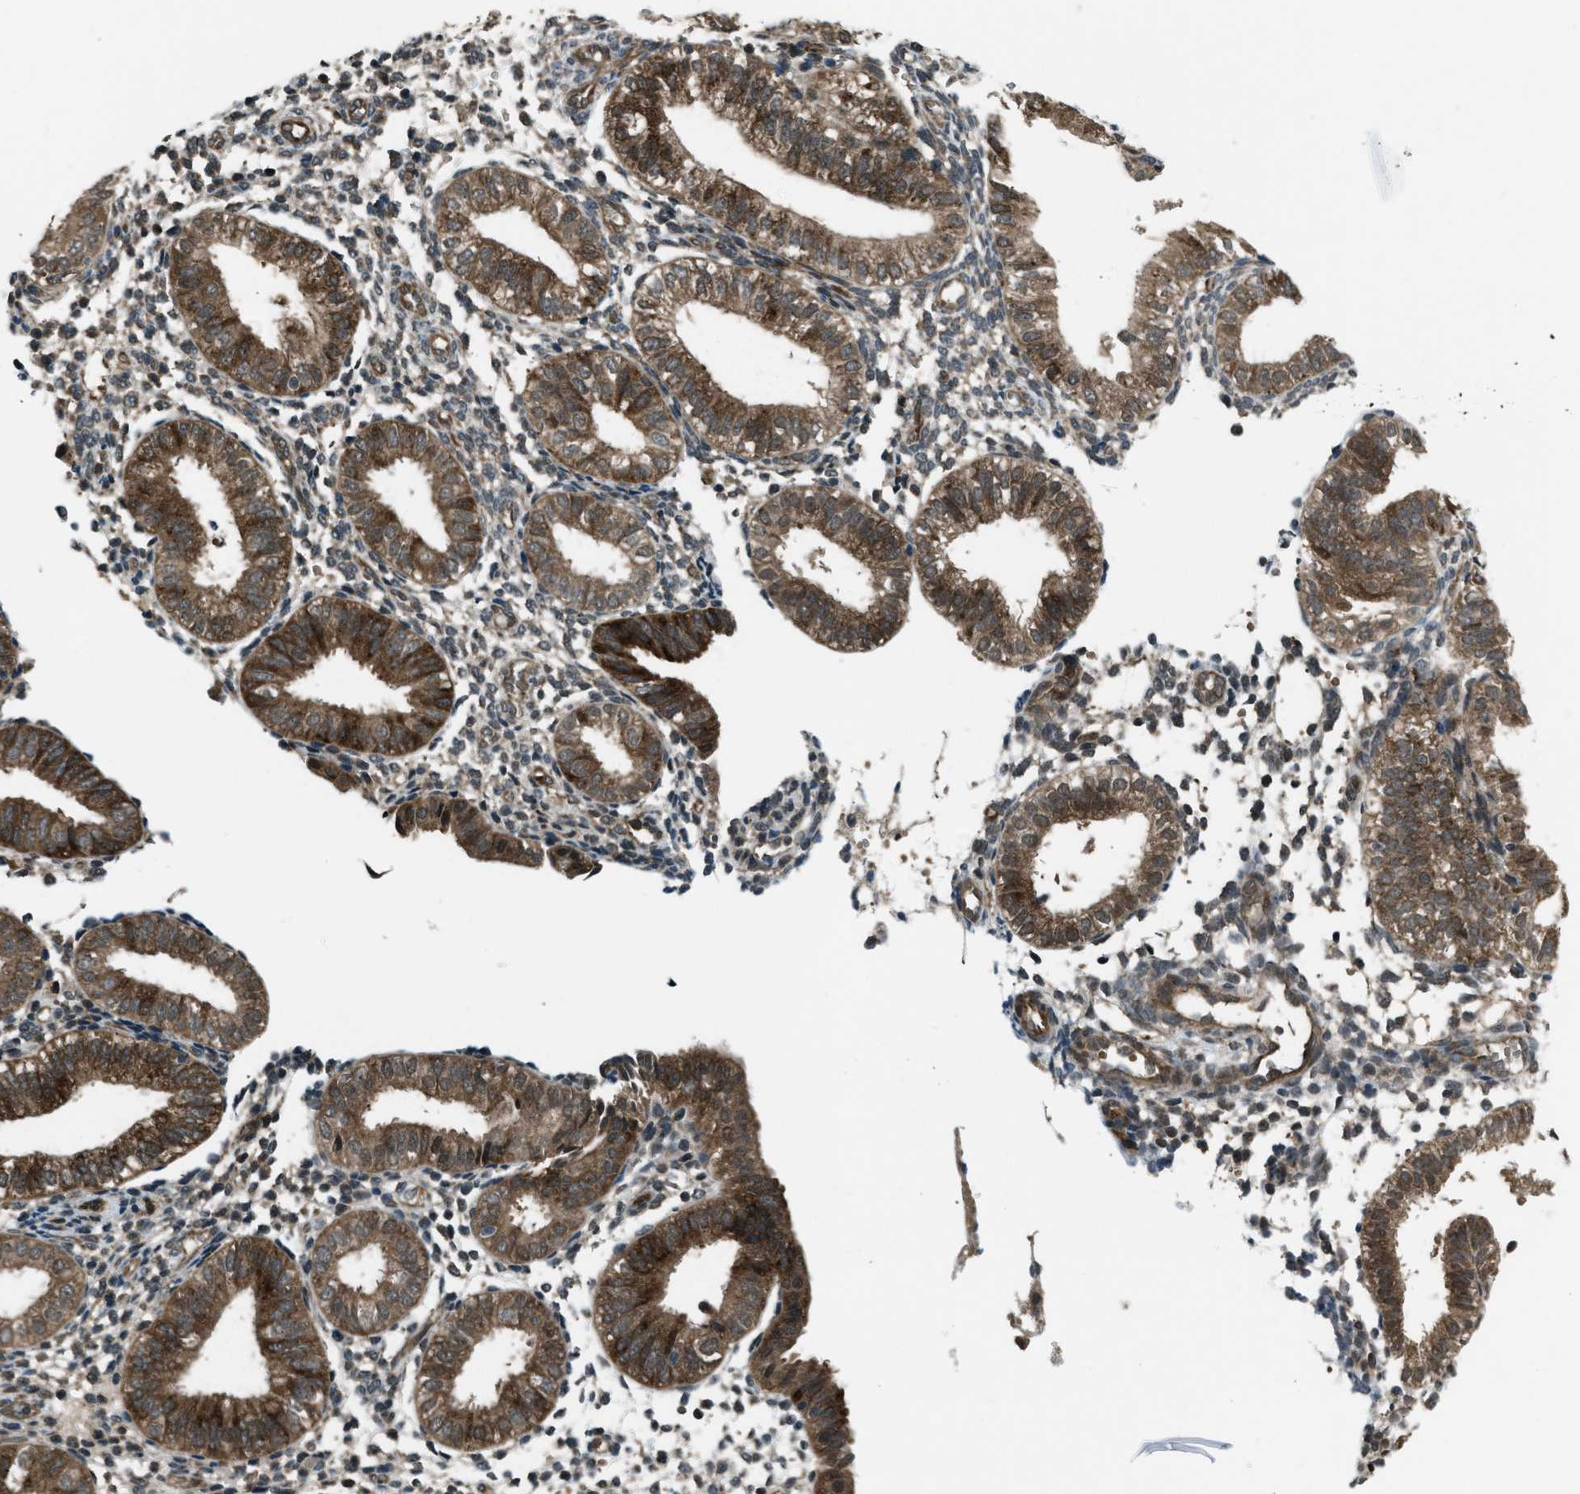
{"staining": {"intensity": "weak", "quantity": "25%-75%", "location": "cytoplasmic/membranous"}, "tissue": "endometrium", "cell_type": "Cells in endometrial stroma", "image_type": "normal", "snomed": [{"axis": "morphology", "description": "Normal tissue, NOS"}, {"axis": "topography", "description": "Endometrium"}], "caption": "Endometrium stained with a brown dye demonstrates weak cytoplasmic/membranous positive positivity in approximately 25%-75% of cells in endometrial stroma.", "gene": "ASAP2", "patient": {"sex": "female", "age": 39}}